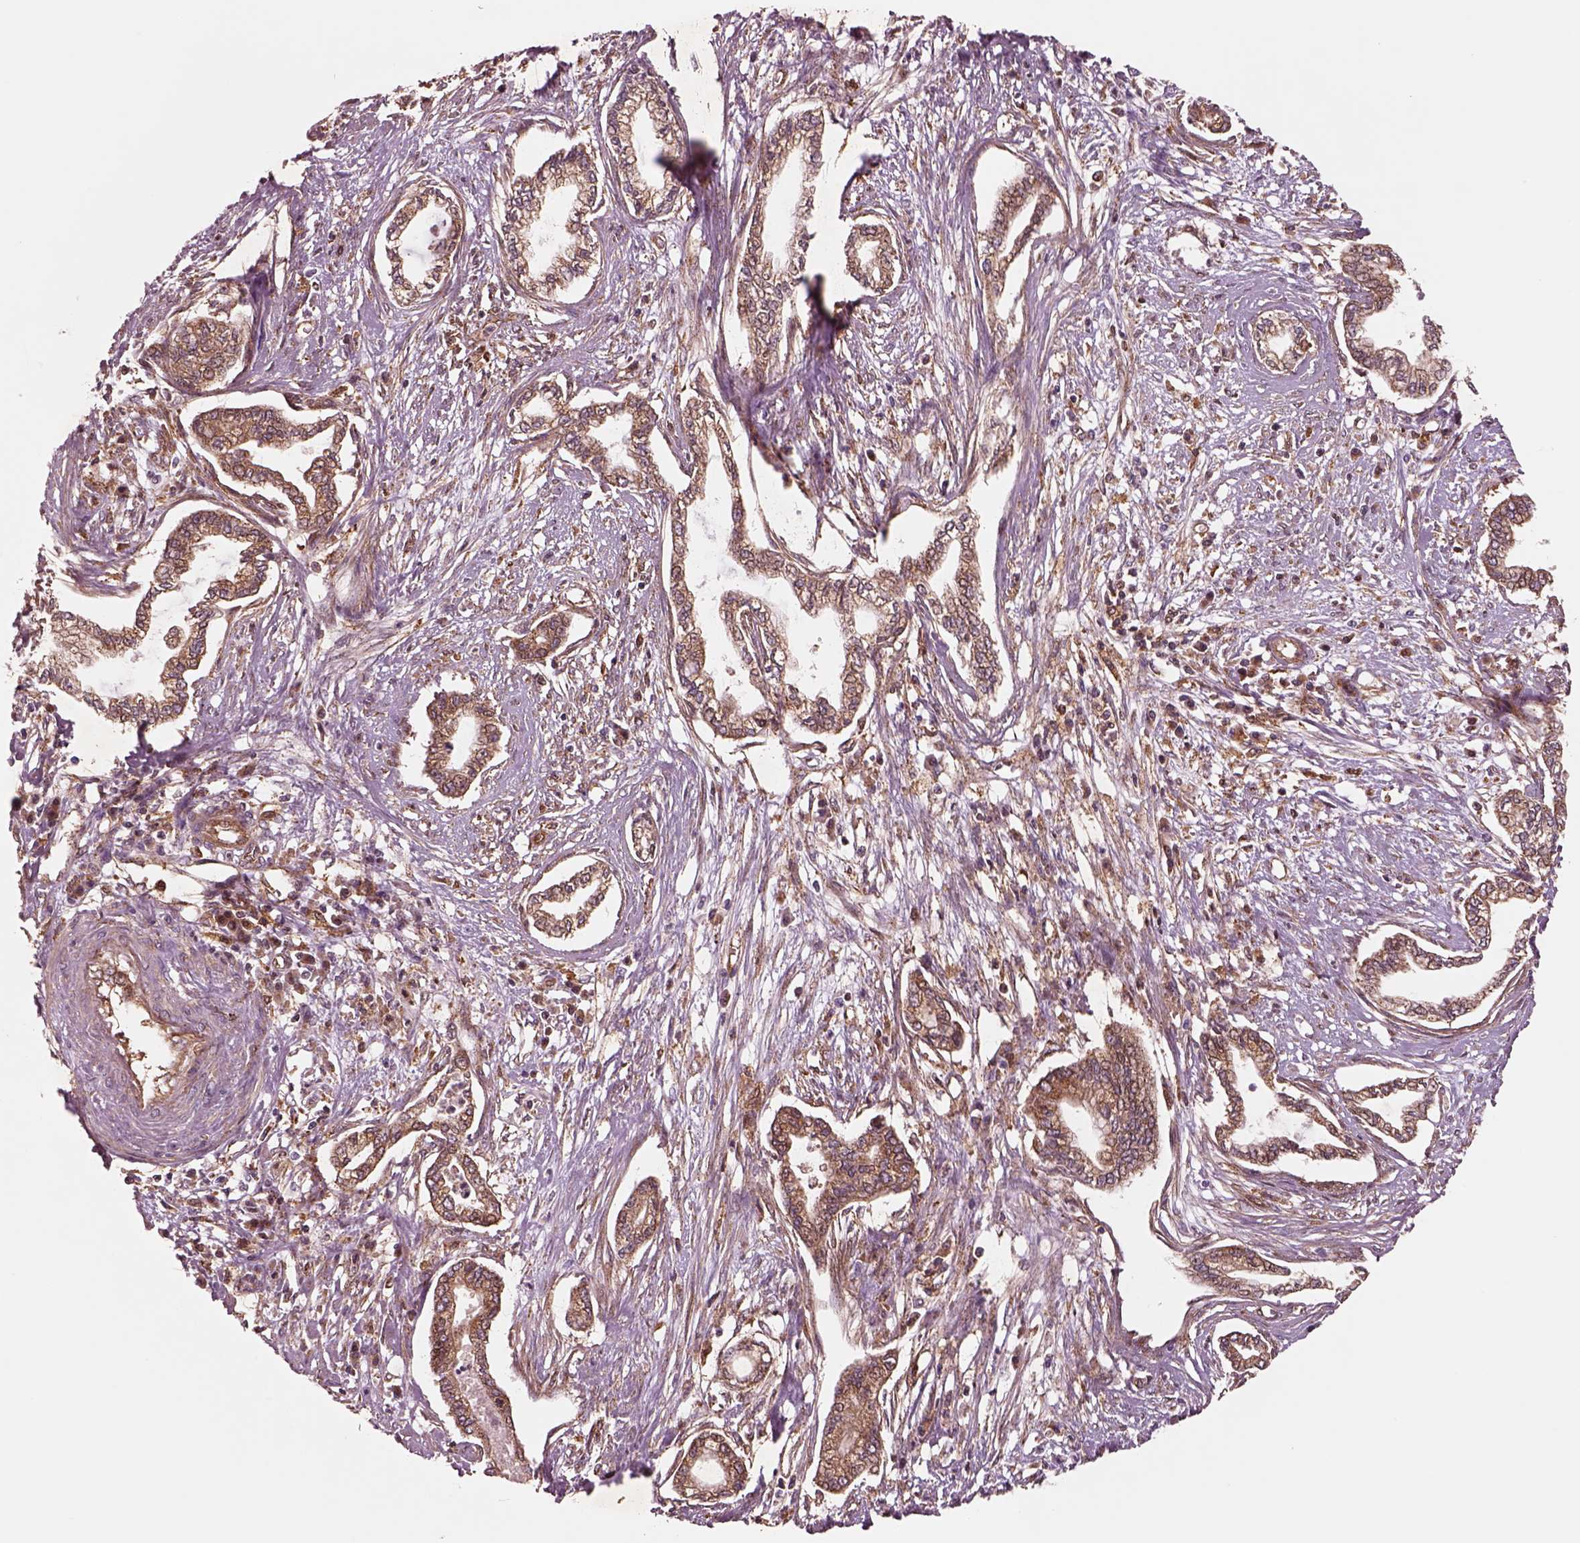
{"staining": {"intensity": "moderate", "quantity": "25%-75%", "location": "cytoplasmic/membranous"}, "tissue": "cervical cancer", "cell_type": "Tumor cells", "image_type": "cancer", "snomed": [{"axis": "morphology", "description": "Adenocarcinoma, NOS"}, {"axis": "topography", "description": "Cervix"}], "caption": "Immunohistochemistry photomicrograph of human adenocarcinoma (cervical) stained for a protein (brown), which exhibits medium levels of moderate cytoplasmic/membranous expression in about 25%-75% of tumor cells.", "gene": "WASHC2A", "patient": {"sex": "female", "age": 62}}